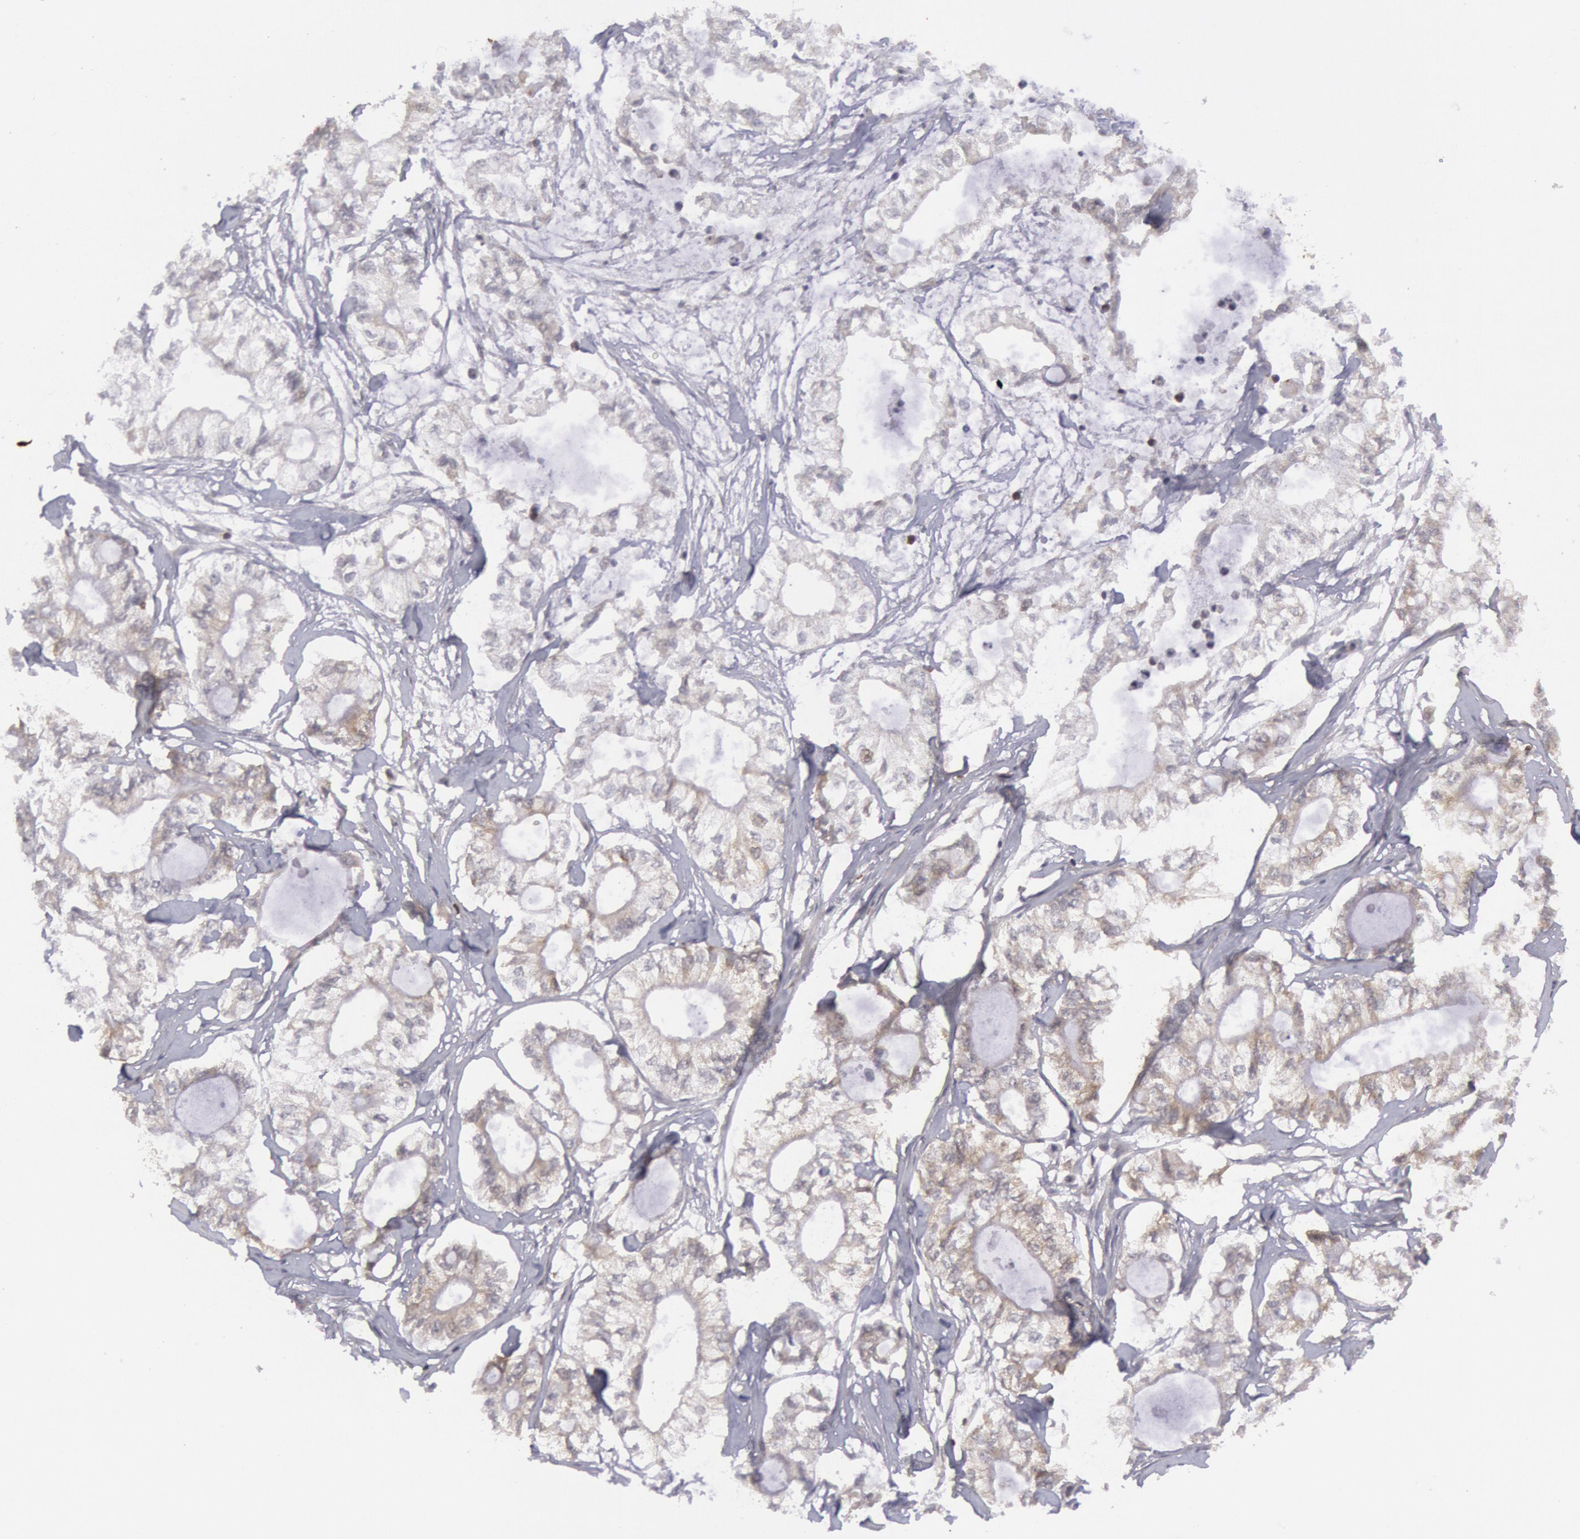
{"staining": {"intensity": "negative", "quantity": "none", "location": "none"}, "tissue": "pancreatic cancer", "cell_type": "Tumor cells", "image_type": "cancer", "snomed": [{"axis": "morphology", "description": "Adenocarcinoma, NOS"}, {"axis": "topography", "description": "Pancreas"}], "caption": "Tumor cells show no significant staining in adenocarcinoma (pancreatic).", "gene": "TAP2", "patient": {"sex": "male", "age": 79}}